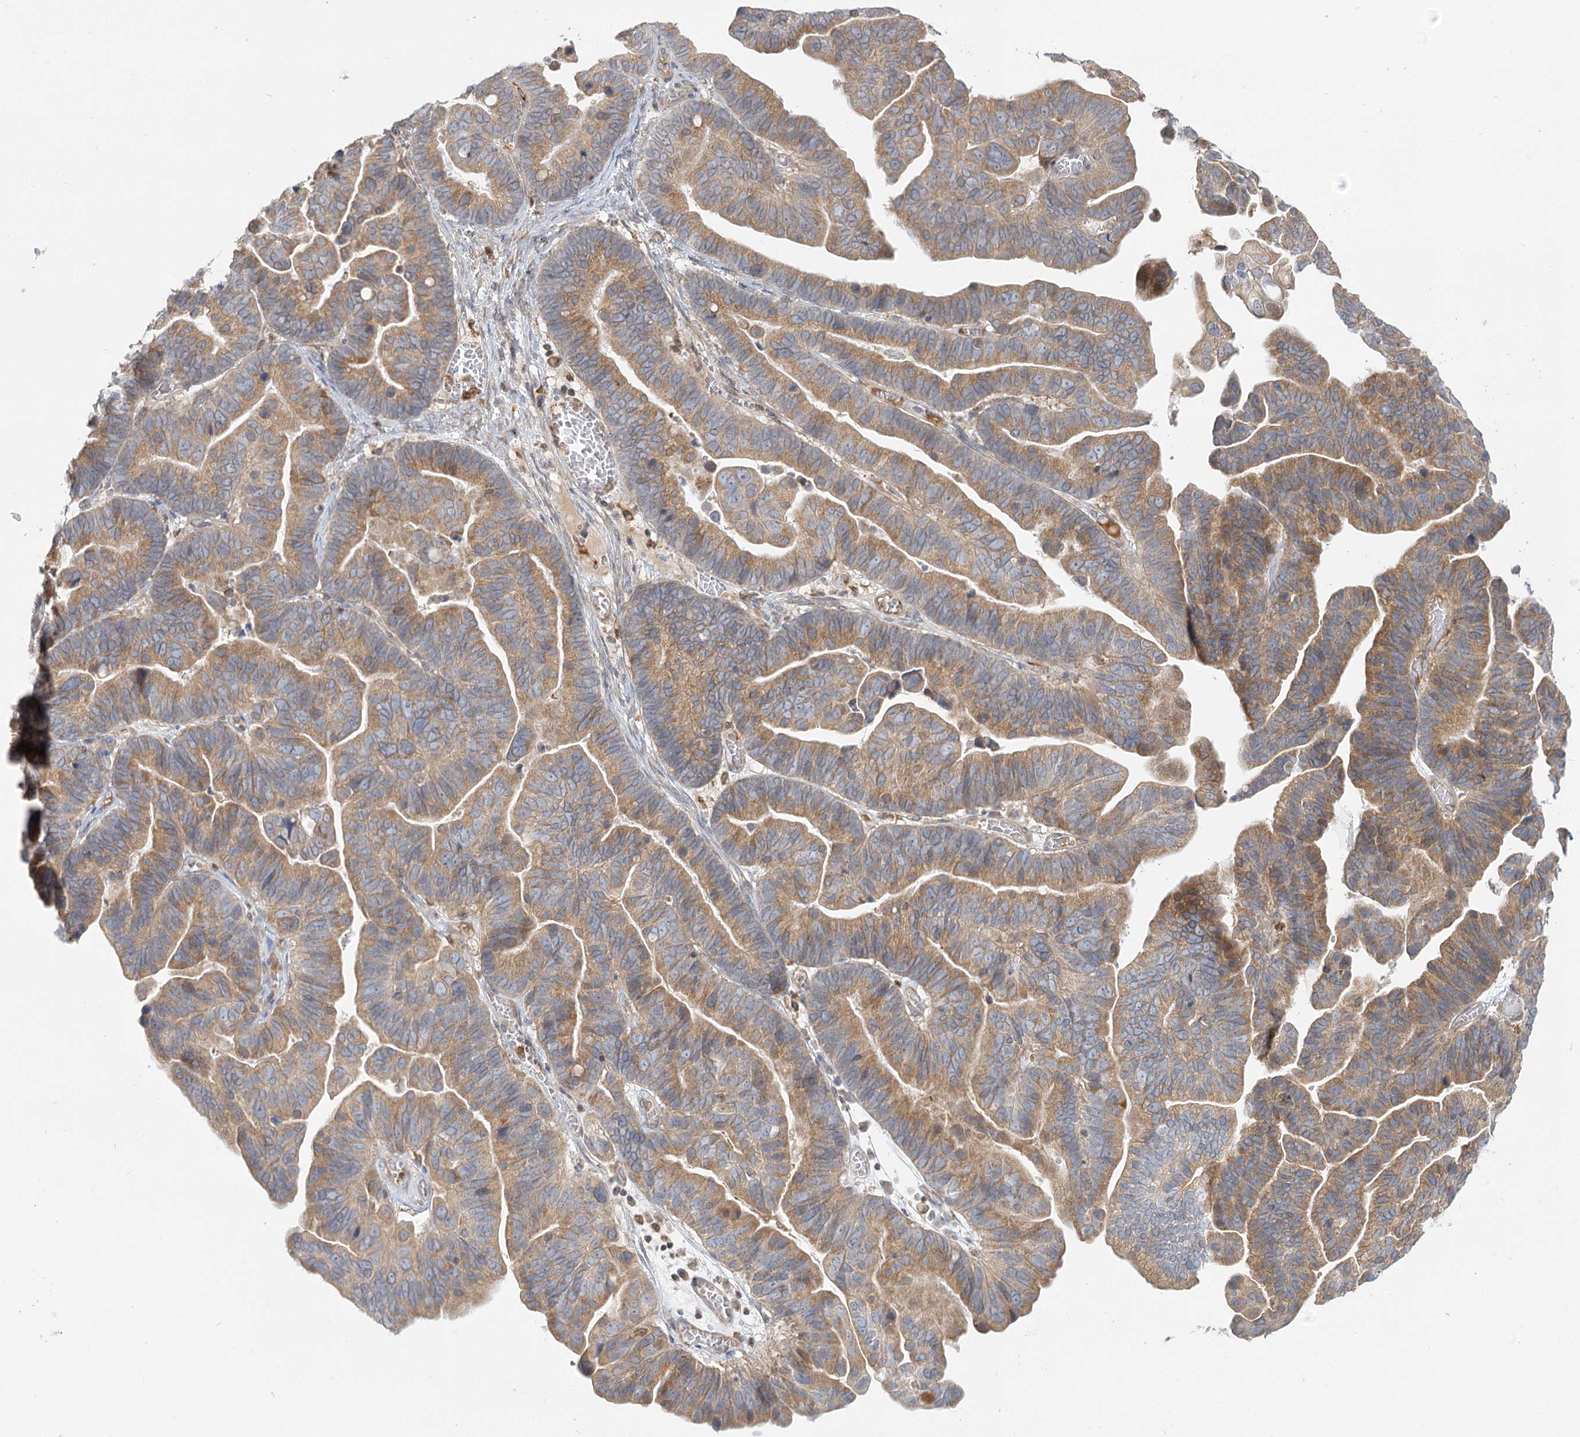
{"staining": {"intensity": "moderate", "quantity": ">75%", "location": "cytoplasmic/membranous"}, "tissue": "ovarian cancer", "cell_type": "Tumor cells", "image_type": "cancer", "snomed": [{"axis": "morphology", "description": "Cystadenocarcinoma, serous, NOS"}, {"axis": "topography", "description": "Ovary"}], "caption": "Tumor cells reveal medium levels of moderate cytoplasmic/membranous expression in approximately >75% of cells in human ovarian cancer.", "gene": "MTMR3", "patient": {"sex": "female", "age": 56}}